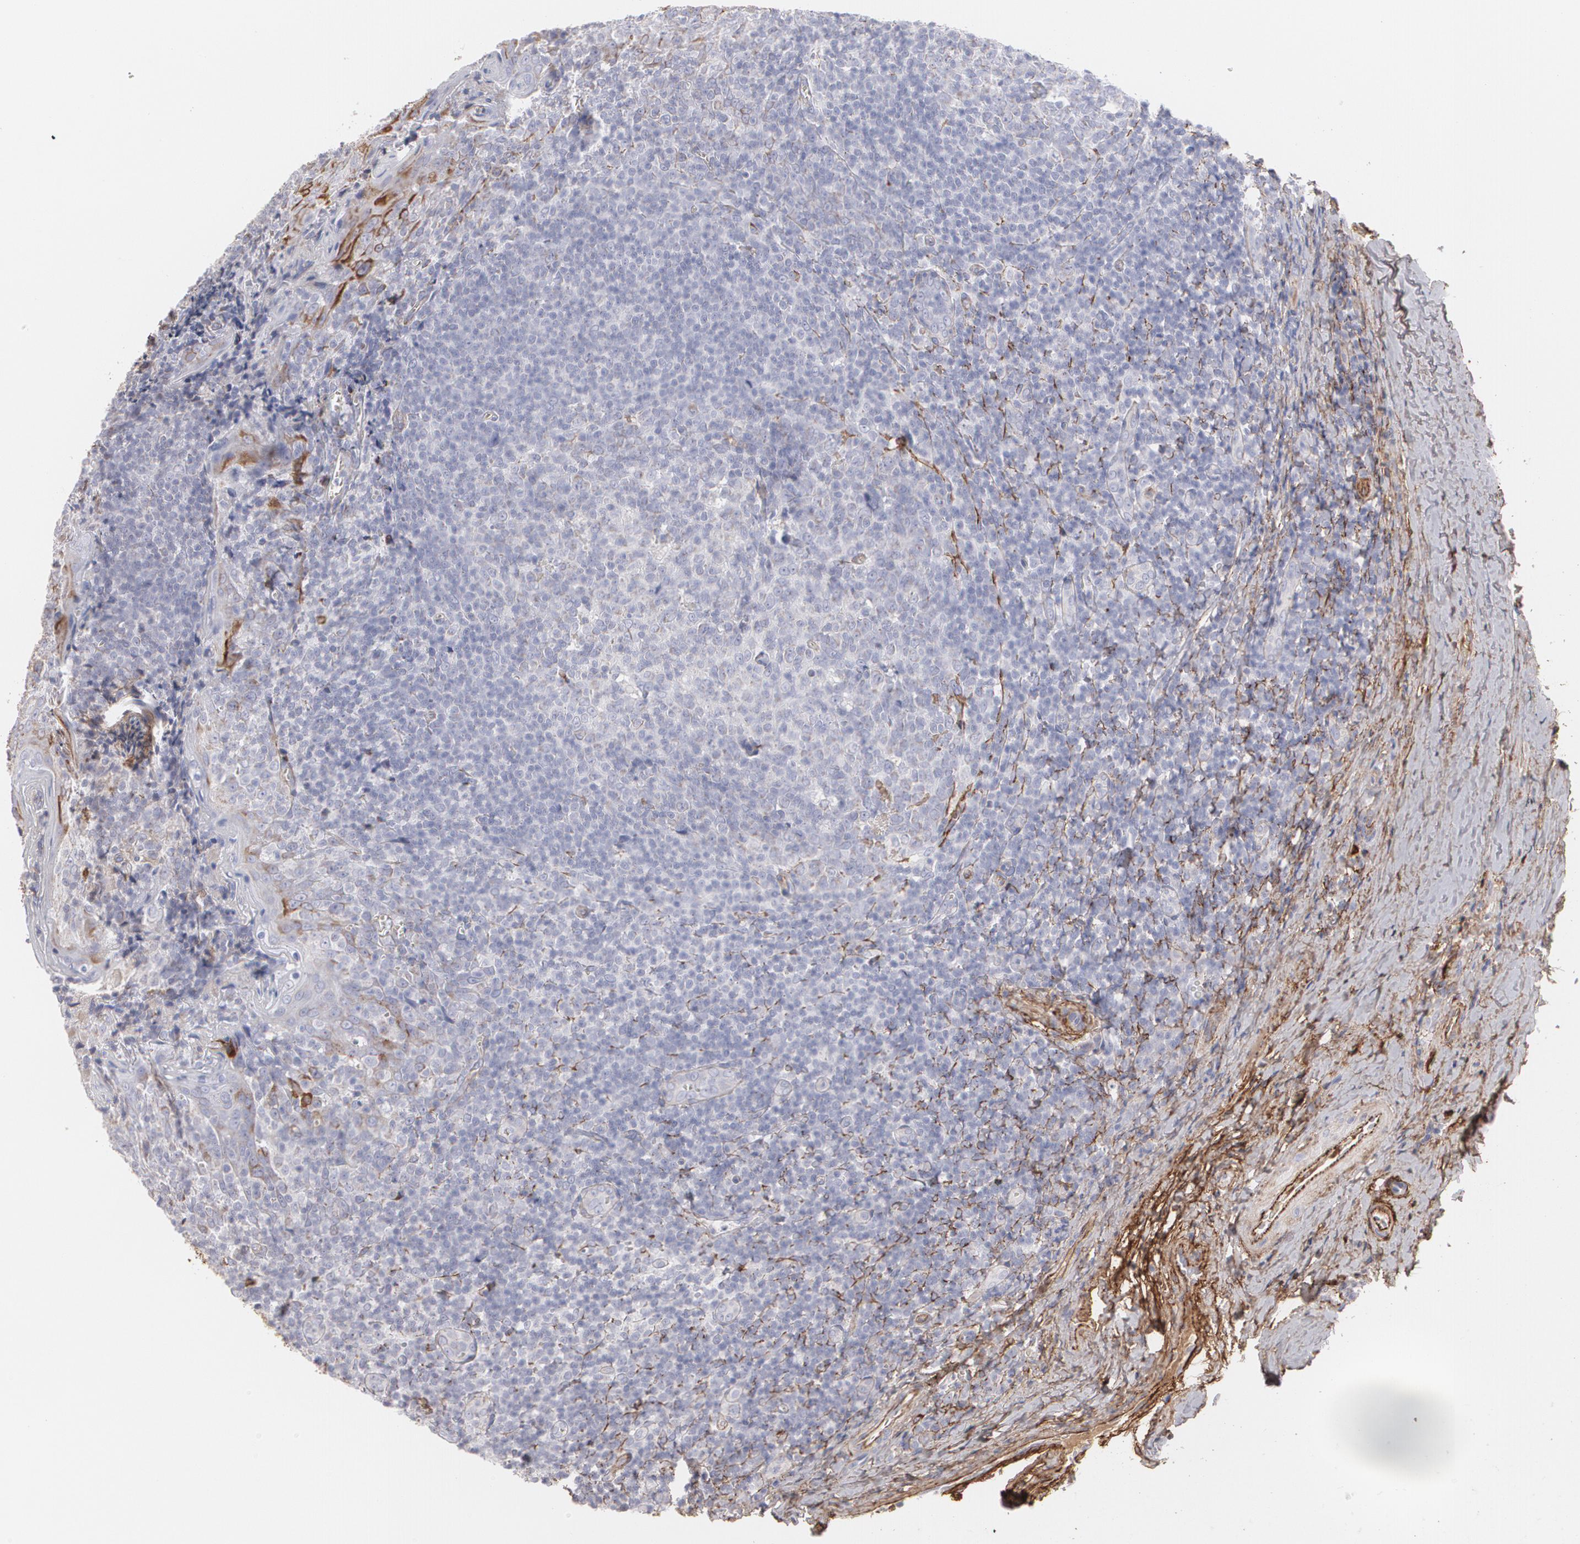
{"staining": {"intensity": "negative", "quantity": "none", "location": "none"}, "tissue": "tonsil", "cell_type": "Germinal center cells", "image_type": "normal", "snomed": [{"axis": "morphology", "description": "Normal tissue, NOS"}, {"axis": "topography", "description": "Tonsil"}], "caption": "DAB (3,3'-diaminobenzidine) immunohistochemical staining of unremarkable human tonsil demonstrates no significant staining in germinal center cells. The staining is performed using DAB brown chromogen with nuclei counter-stained in using hematoxylin.", "gene": "FBLN1", "patient": {"sex": "male", "age": 31}}